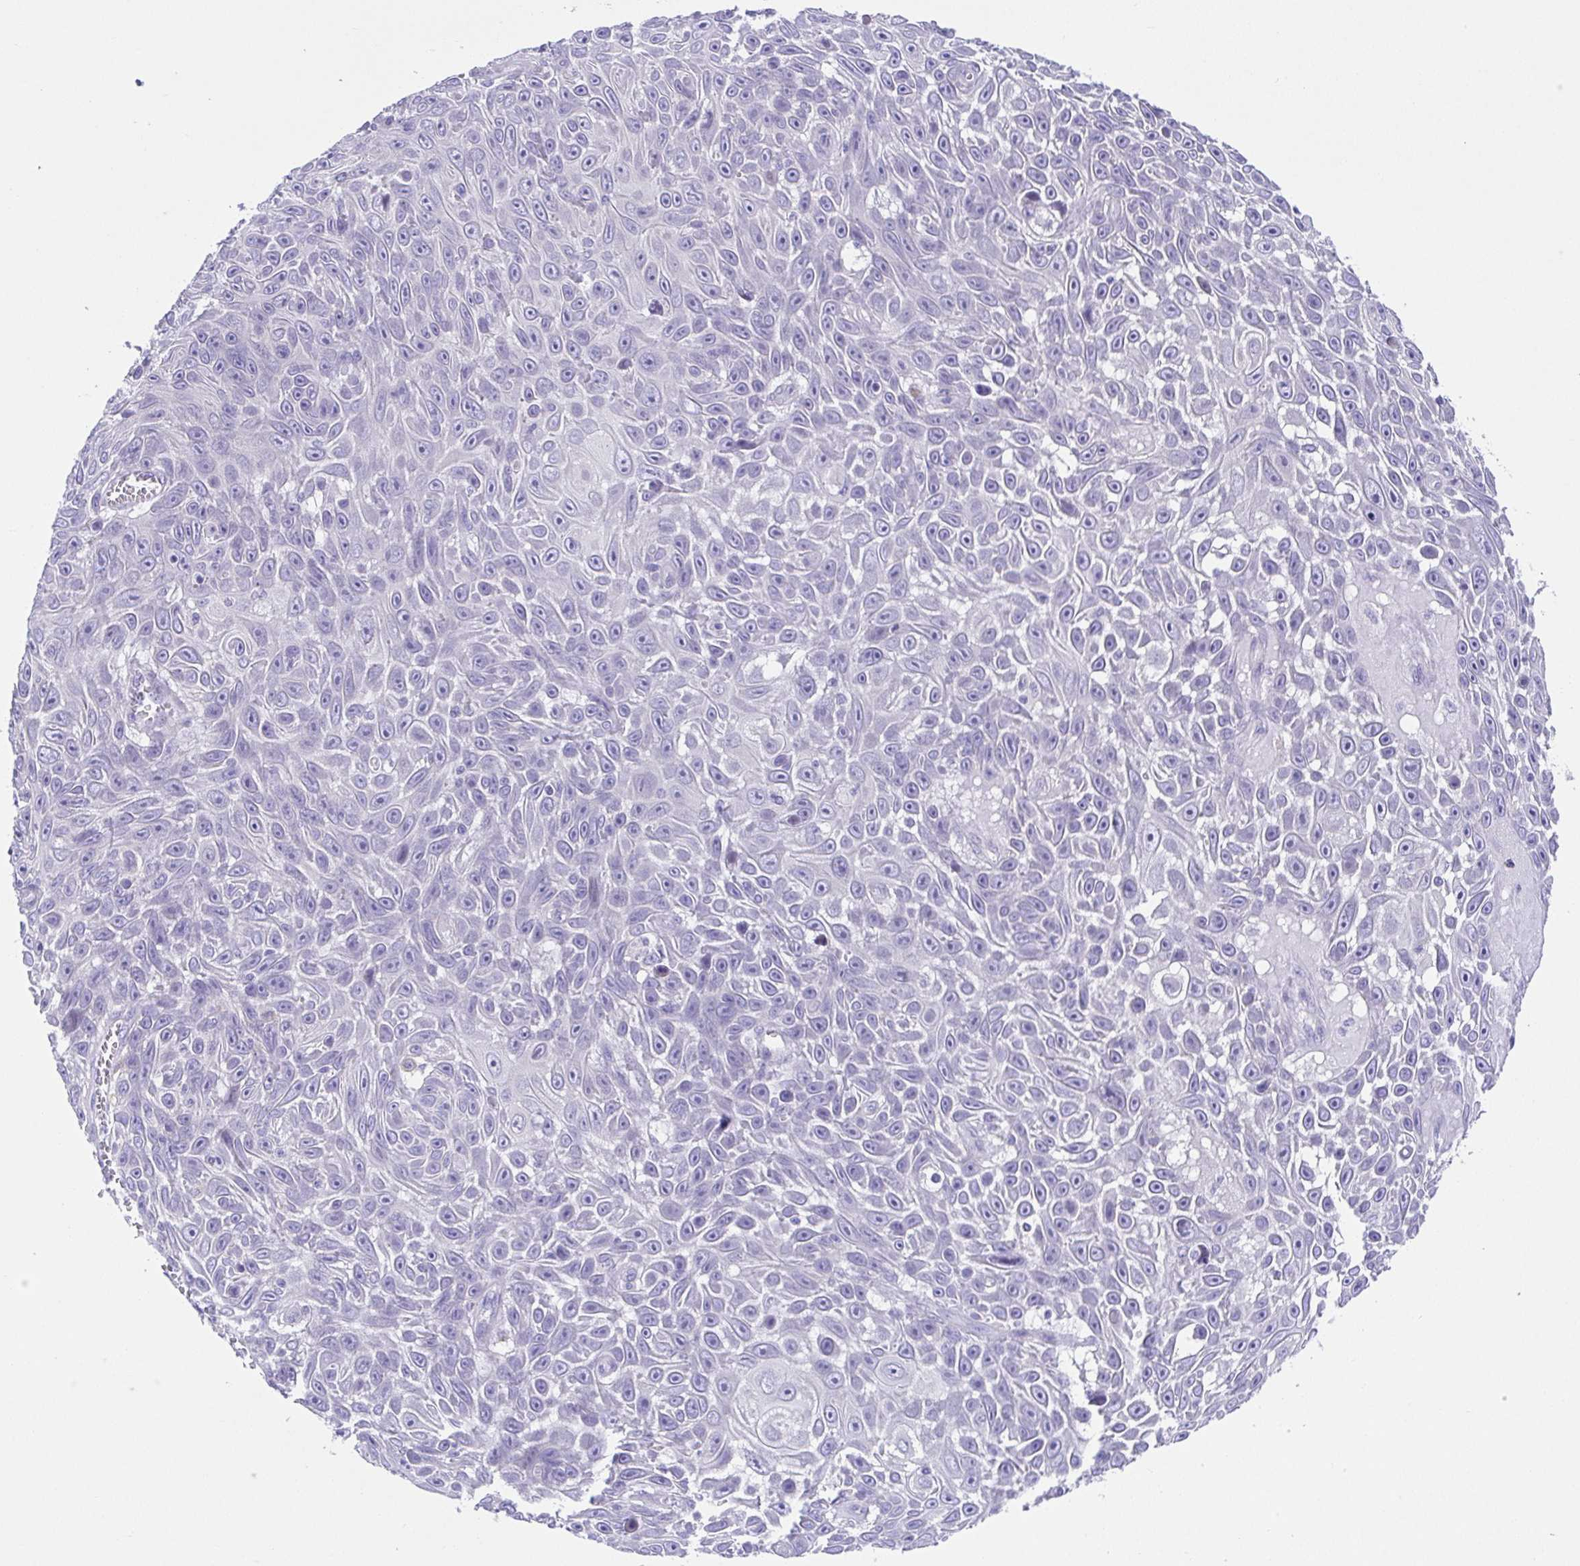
{"staining": {"intensity": "negative", "quantity": "none", "location": "none"}, "tissue": "skin cancer", "cell_type": "Tumor cells", "image_type": "cancer", "snomed": [{"axis": "morphology", "description": "Squamous cell carcinoma, NOS"}, {"axis": "topography", "description": "Skin"}], "caption": "Tumor cells show no significant positivity in skin cancer (squamous cell carcinoma).", "gene": "LUZP4", "patient": {"sex": "male", "age": 82}}